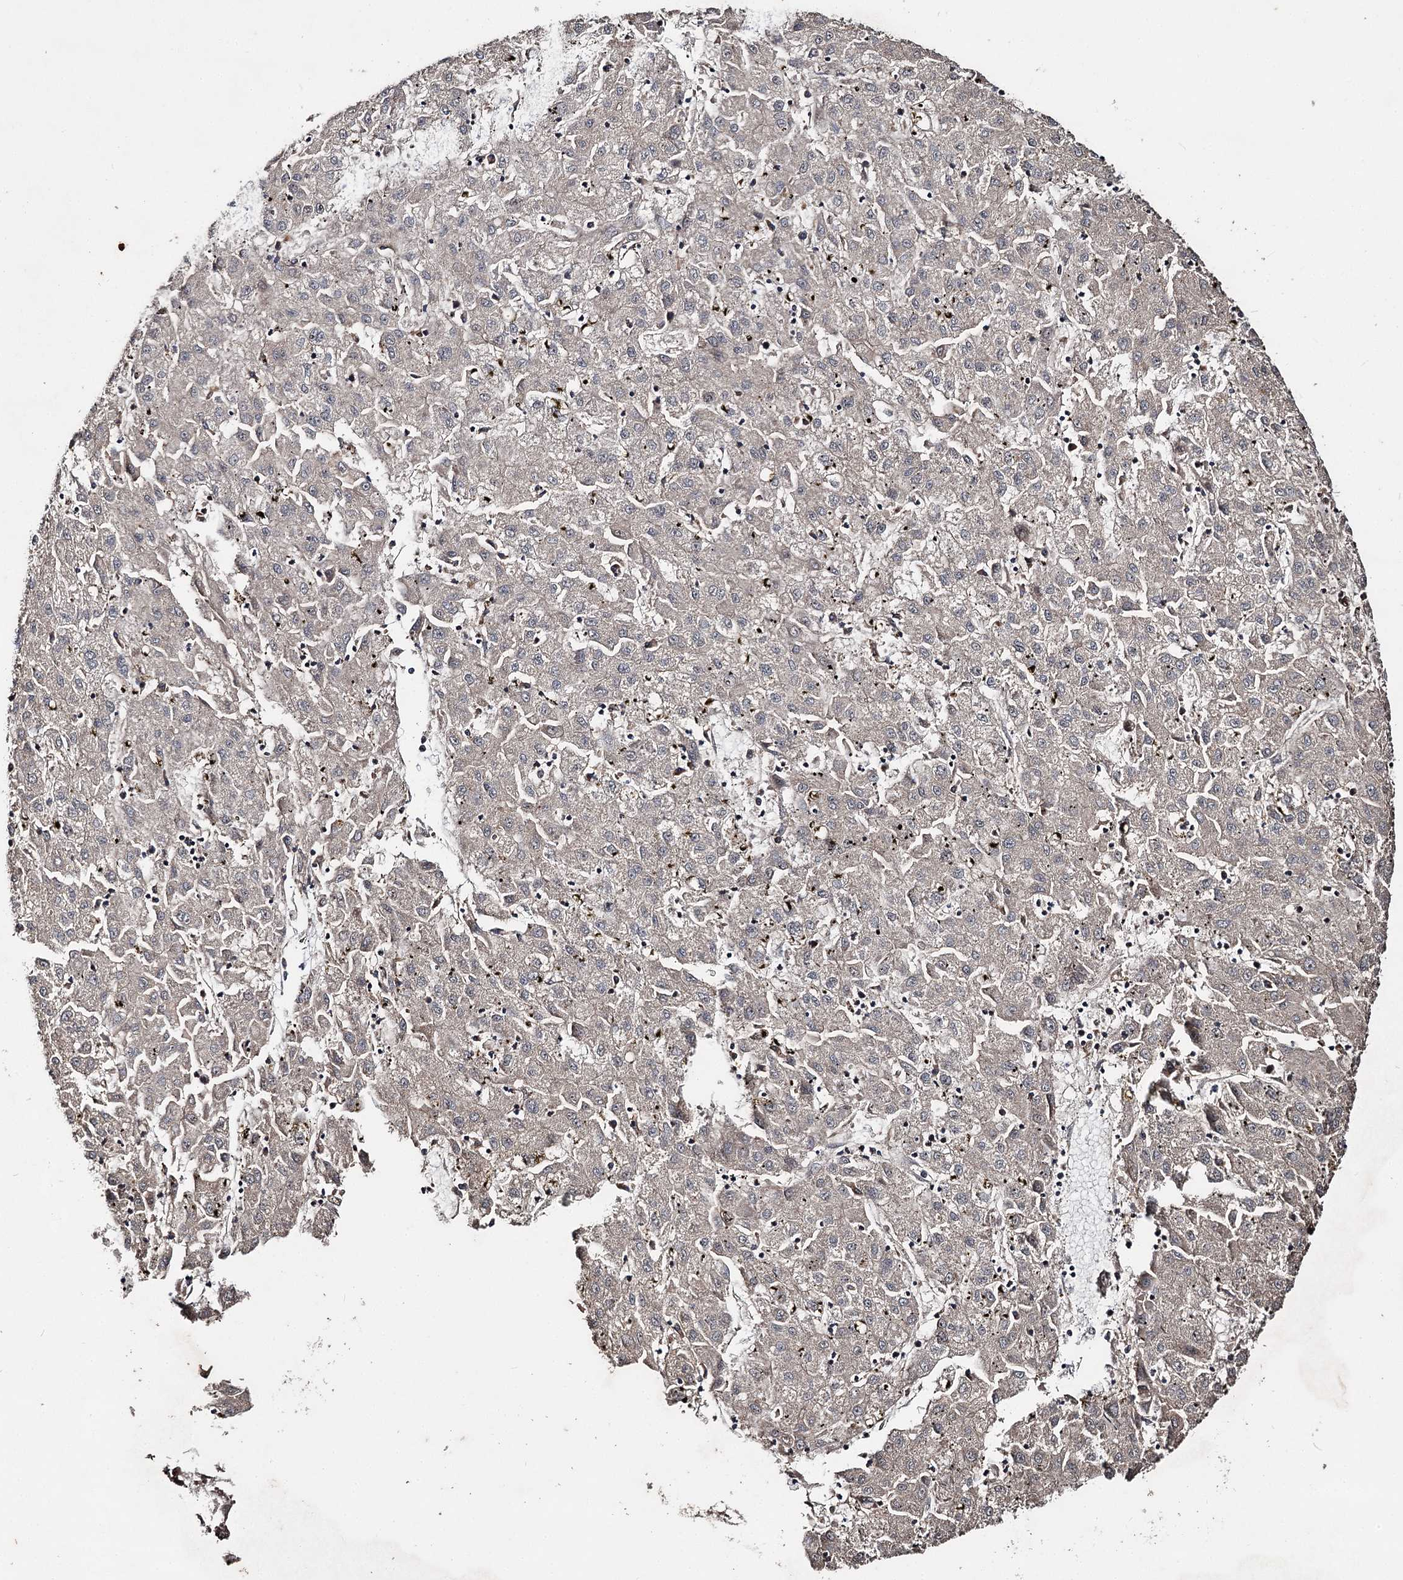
{"staining": {"intensity": "negative", "quantity": "none", "location": "none"}, "tissue": "liver cancer", "cell_type": "Tumor cells", "image_type": "cancer", "snomed": [{"axis": "morphology", "description": "Carcinoma, Hepatocellular, NOS"}, {"axis": "topography", "description": "Liver"}], "caption": "Protein analysis of liver cancer (hepatocellular carcinoma) demonstrates no significant expression in tumor cells. (Brightfield microscopy of DAB (3,3'-diaminobenzidine) immunohistochemistry (IHC) at high magnification).", "gene": "MINDY3", "patient": {"sex": "male", "age": 72}}